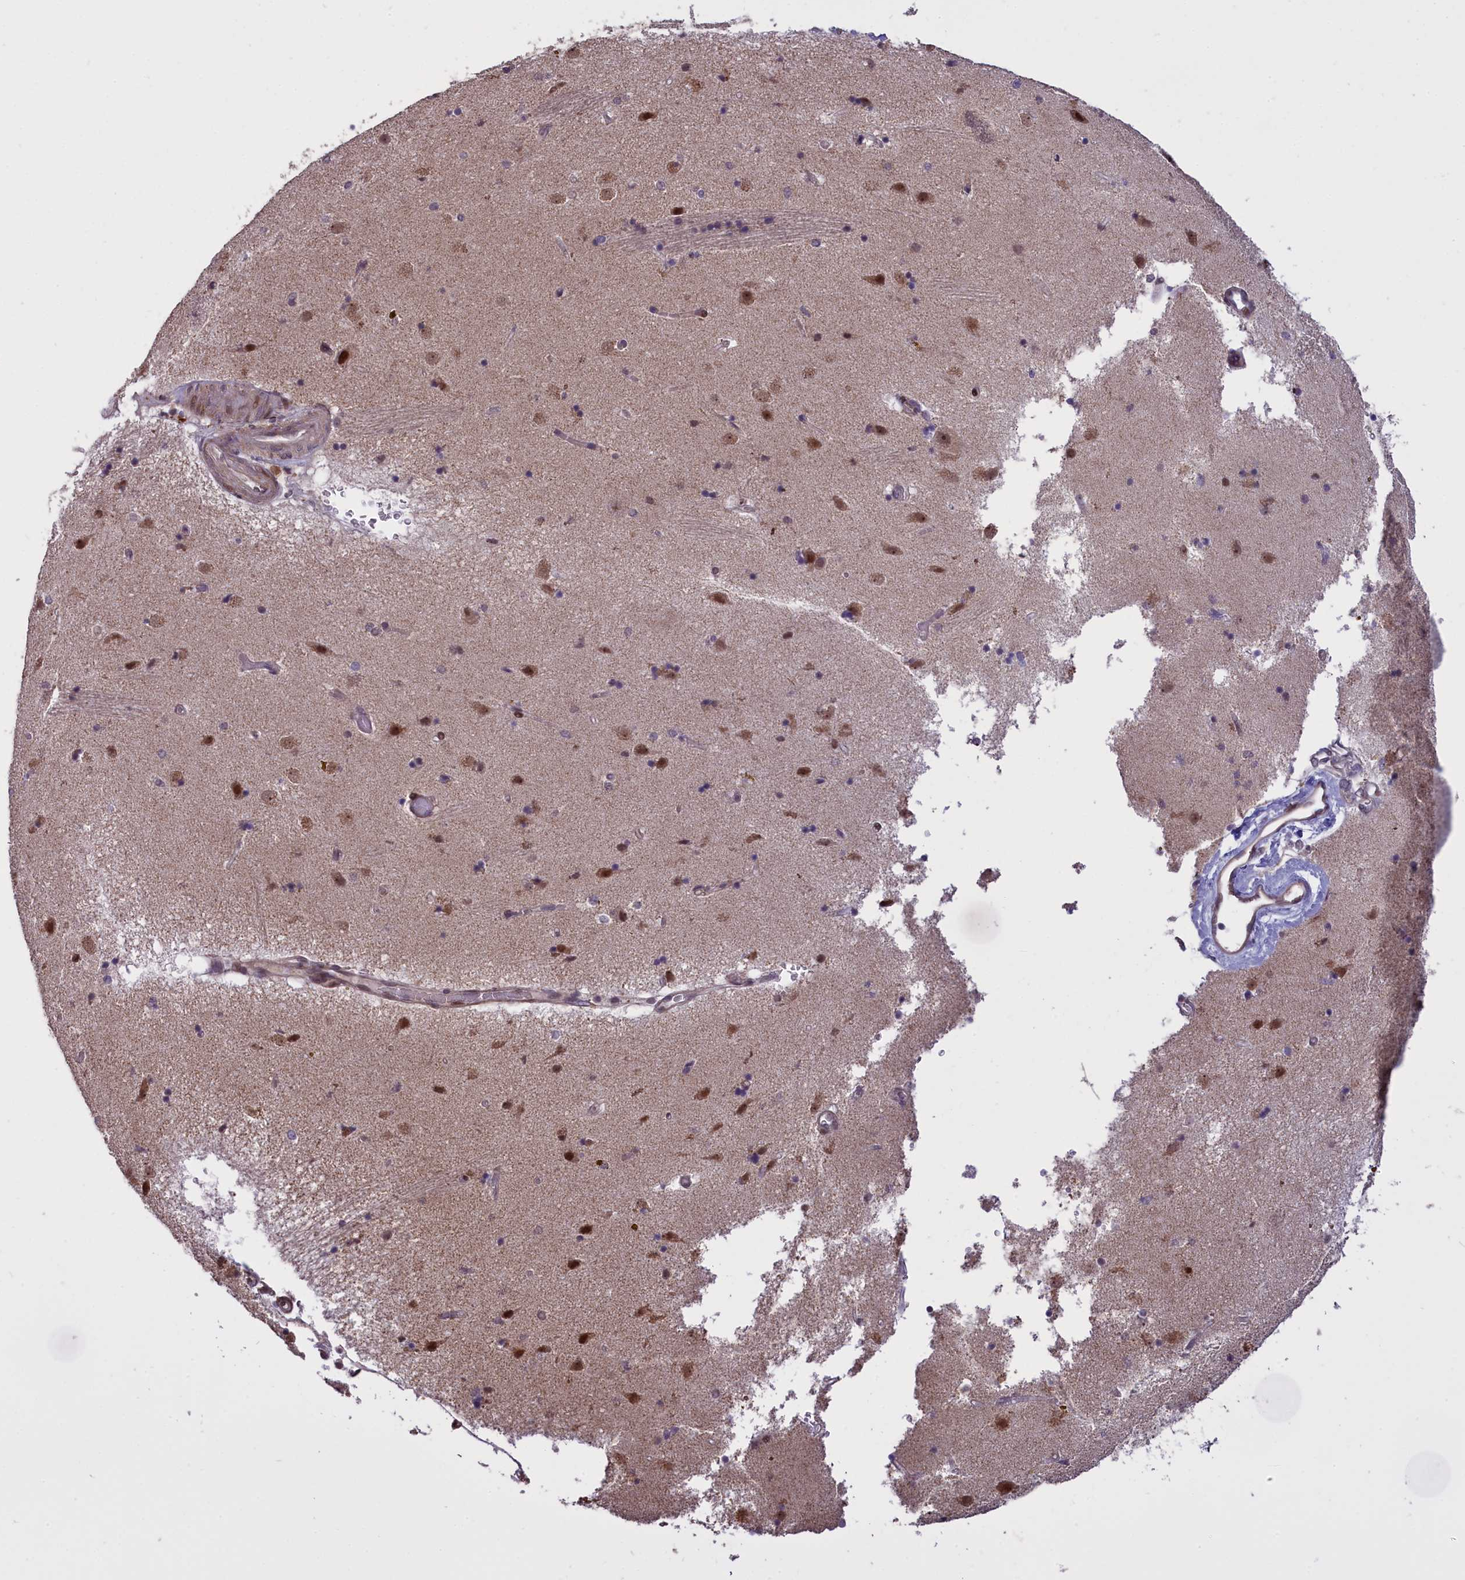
{"staining": {"intensity": "weak", "quantity": "<25%", "location": "nuclear"}, "tissue": "caudate", "cell_type": "Glial cells", "image_type": "normal", "snomed": [{"axis": "morphology", "description": "Normal tissue, NOS"}, {"axis": "topography", "description": "Lateral ventricle wall"}], "caption": "This is a photomicrograph of immunohistochemistry (IHC) staining of benign caudate, which shows no expression in glial cells. (Brightfield microscopy of DAB (3,3'-diaminobenzidine) immunohistochemistry (IHC) at high magnification).", "gene": "RELB", "patient": {"sex": "male", "age": 70}}